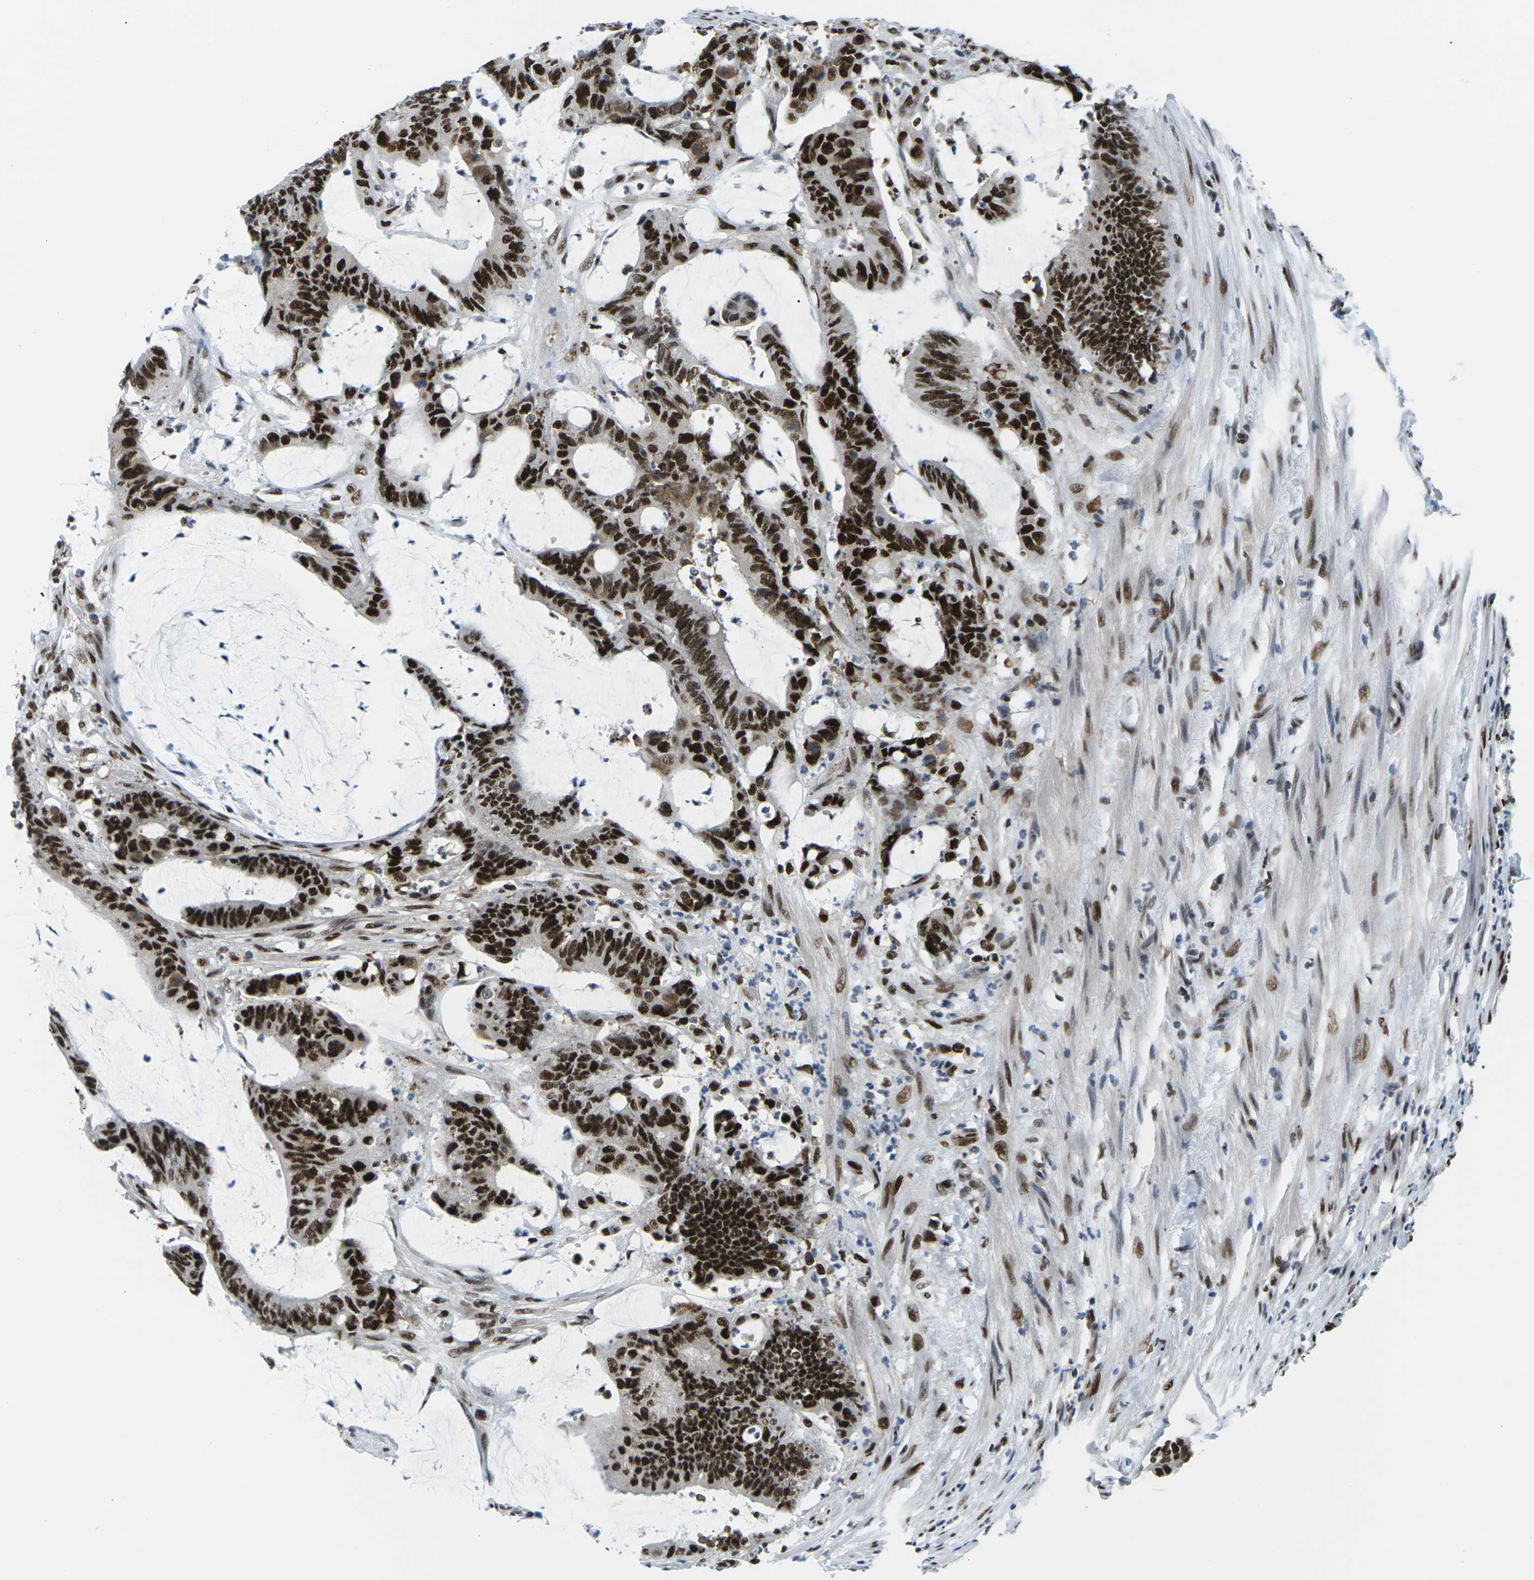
{"staining": {"intensity": "strong", "quantity": ">75%", "location": "nuclear"}, "tissue": "colorectal cancer", "cell_type": "Tumor cells", "image_type": "cancer", "snomed": [{"axis": "morphology", "description": "Adenocarcinoma, NOS"}, {"axis": "topography", "description": "Rectum"}], "caption": "Colorectal cancer (adenocarcinoma) stained for a protein reveals strong nuclear positivity in tumor cells. (IHC, brightfield microscopy, high magnification).", "gene": "PSME3", "patient": {"sex": "female", "age": 66}}